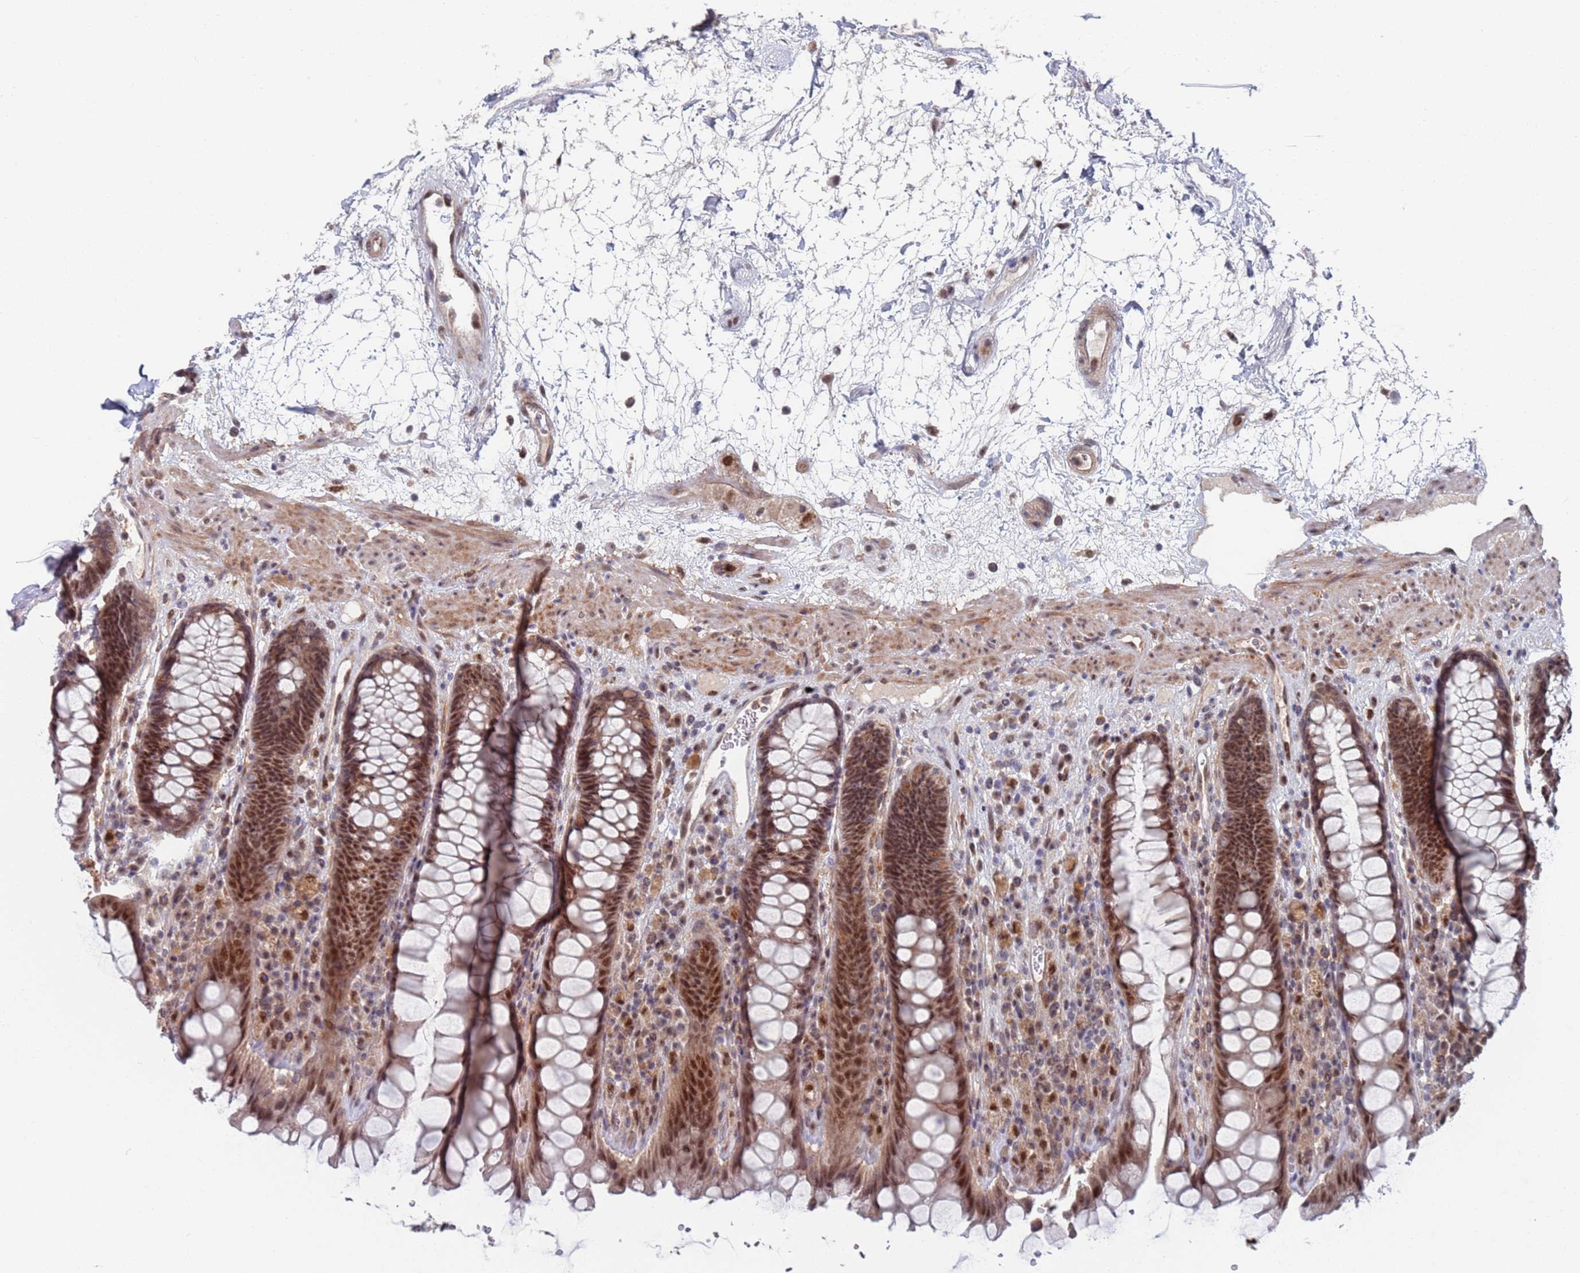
{"staining": {"intensity": "moderate", "quantity": ">75%", "location": "cytoplasmic/membranous,nuclear"}, "tissue": "rectum", "cell_type": "Glandular cells", "image_type": "normal", "snomed": [{"axis": "morphology", "description": "Normal tissue, NOS"}, {"axis": "topography", "description": "Rectum"}], "caption": "A medium amount of moderate cytoplasmic/membranous,nuclear expression is identified in about >75% of glandular cells in benign rectum.", "gene": "RPP25", "patient": {"sex": "male", "age": 64}}